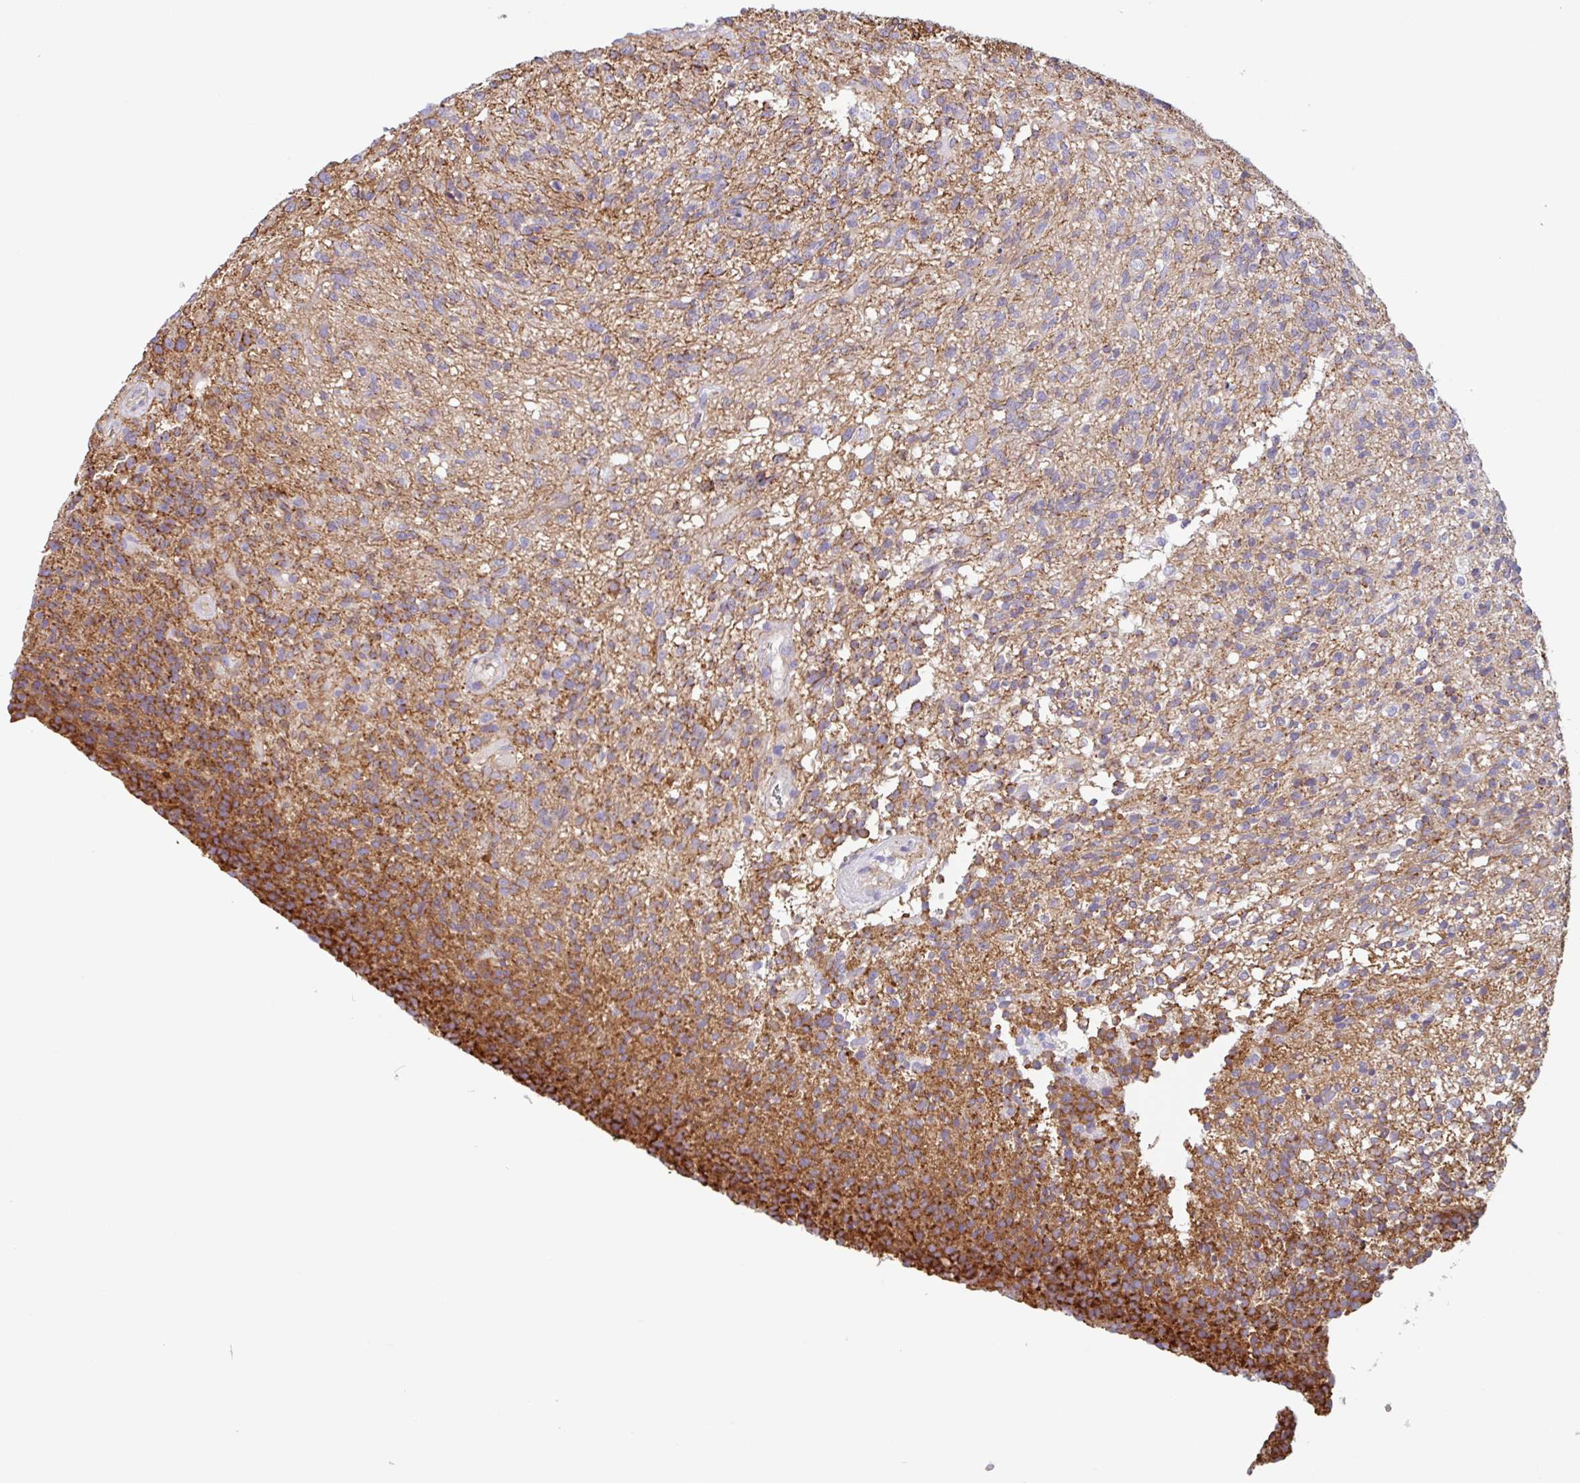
{"staining": {"intensity": "moderate", "quantity": "25%-75%", "location": "cytoplasmic/membranous"}, "tissue": "glioma", "cell_type": "Tumor cells", "image_type": "cancer", "snomed": [{"axis": "morphology", "description": "Glioma, malignant, High grade"}, {"axis": "topography", "description": "Brain"}], "caption": "Protein positivity by immunohistochemistry (IHC) reveals moderate cytoplasmic/membranous positivity in approximately 25%-75% of tumor cells in malignant glioma (high-grade).", "gene": "MYH10", "patient": {"sex": "male", "age": 56}}